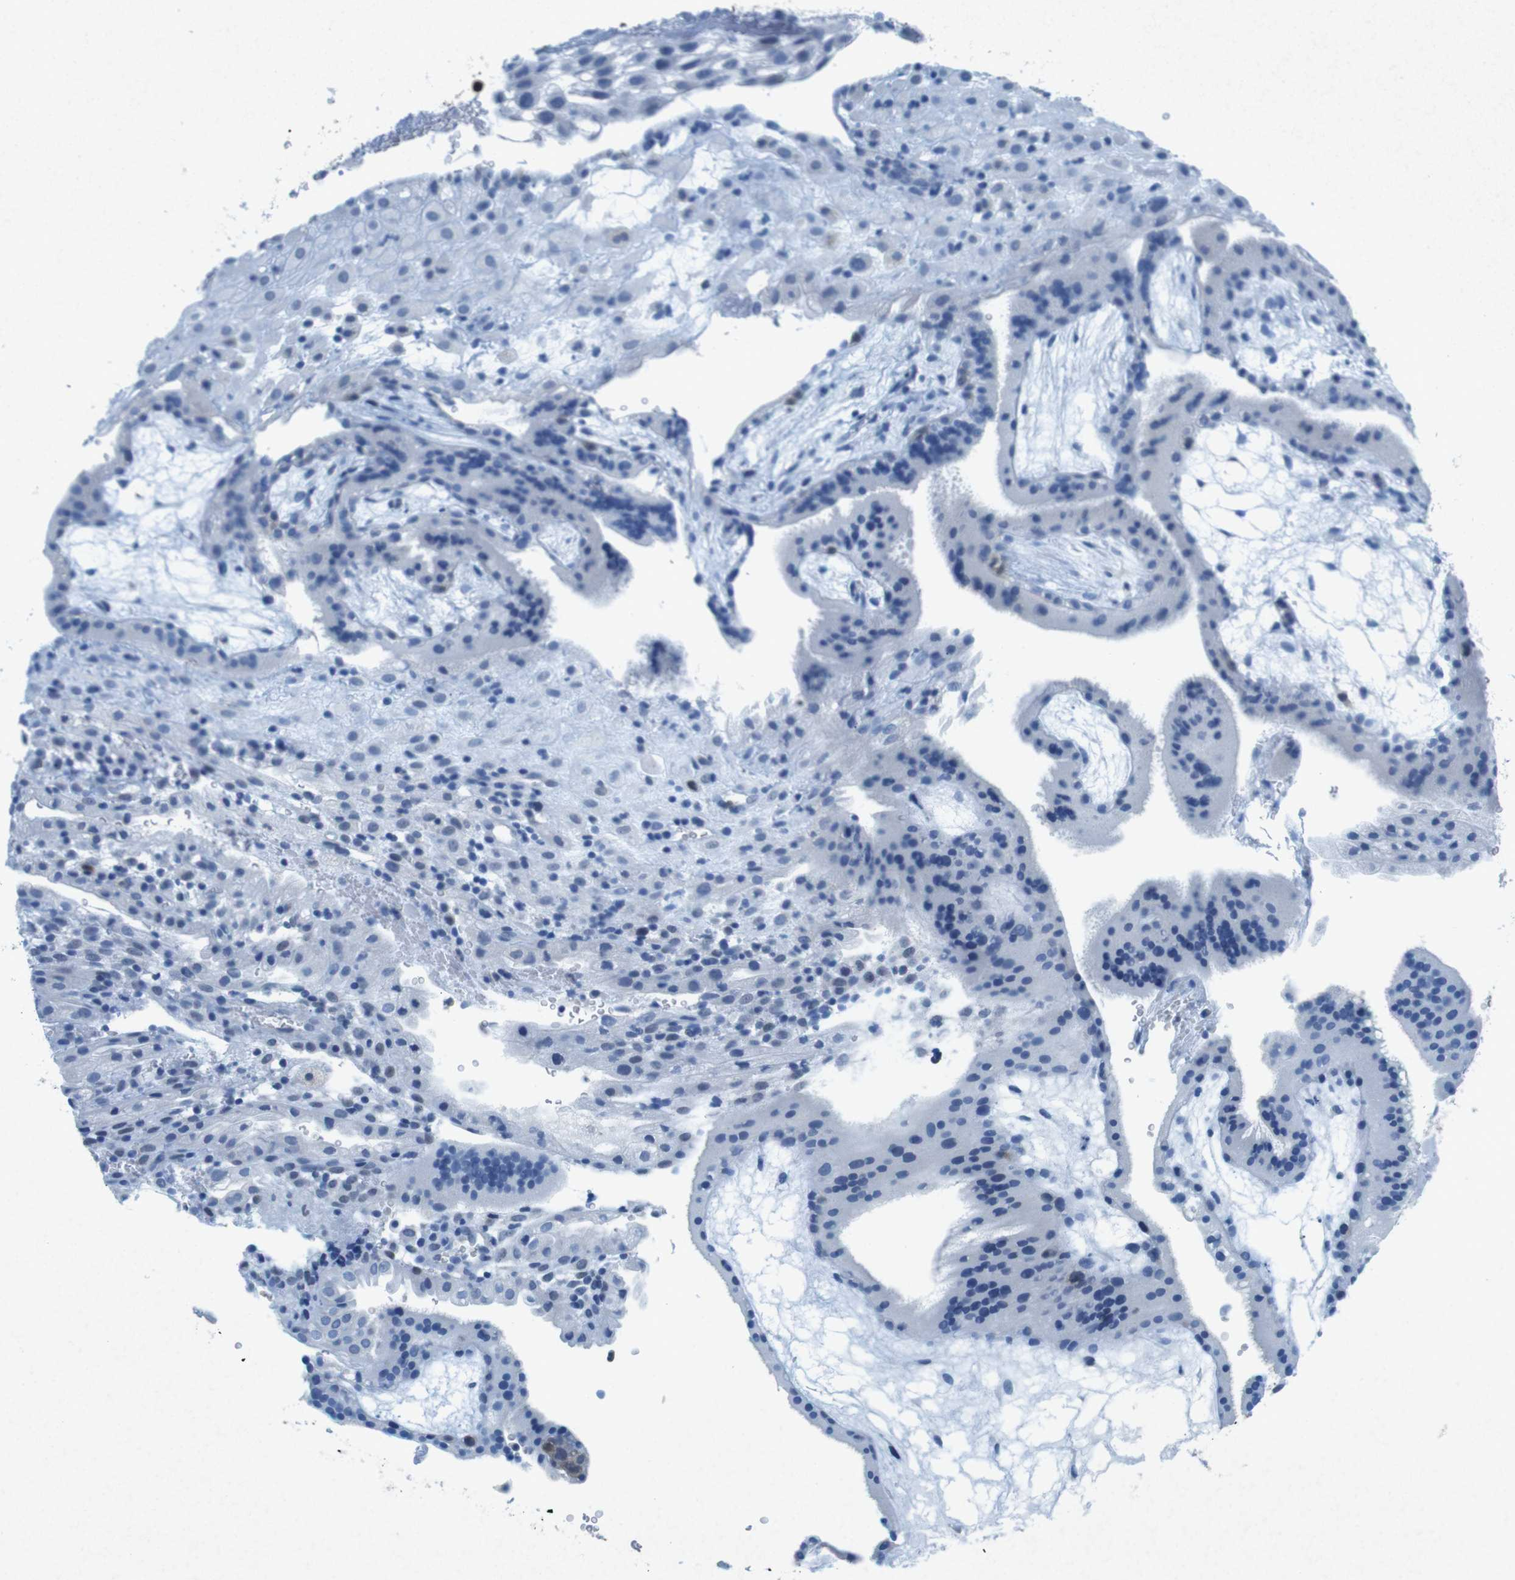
{"staining": {"intensity": "negative", "quantity": "none", "location": "none"}, "tissue": "placenta", "cell_type": "Decidual cells", "image_type": "normal", "snomed": [{"axis": "morphology", "description": "Normal tissue, NOS"}, {"axis": "topography", "description": "Placenta"}], "caption": "Decidual cells show no significant protein expression in unremarkable placenta.", "gene": "CTAG1B", "patient": {"sex": "female", "age": 19}}